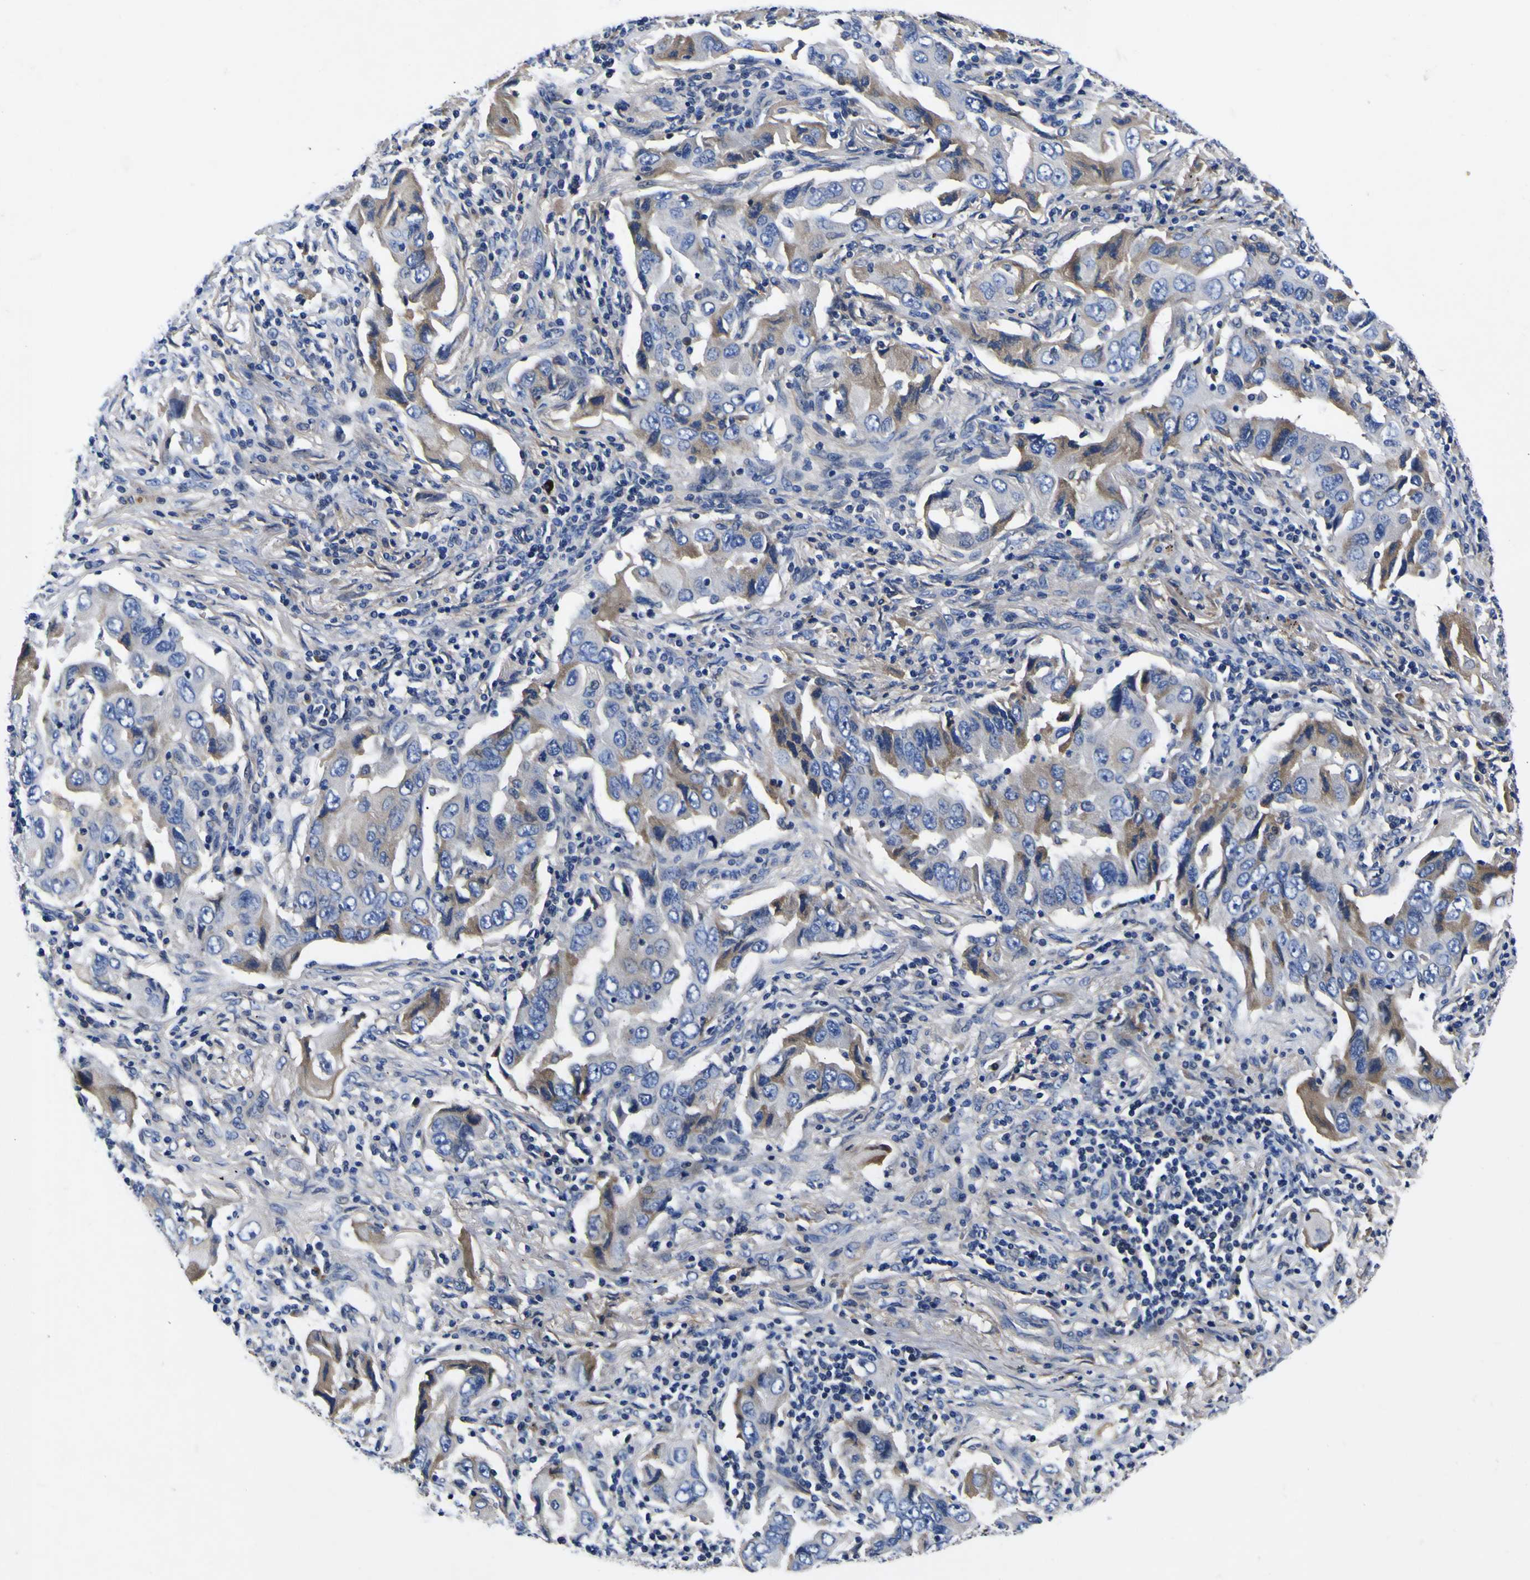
{"staining": {"intensity": "moderate", "quantity": "<25%", "location": "cytoplasmic/membranous"}, "tissue": "lung cancer", "cell_type": "Tumor cells", "image_type": "cancer", "snomed": [{"axis": "morphology", "description": "Adenocarcinoma, NOS"}, {"axis": "topography", "description": "Lung"}], "caption": "Immunohistochemistry of human lung cancer (adenocarcinoma) exhibits low levels of moderate cytoplasmic/membranous staining in approximately <25% of tumor cells.", "gene": "VASN", "patient": {"sex": "female", "age": 65}}